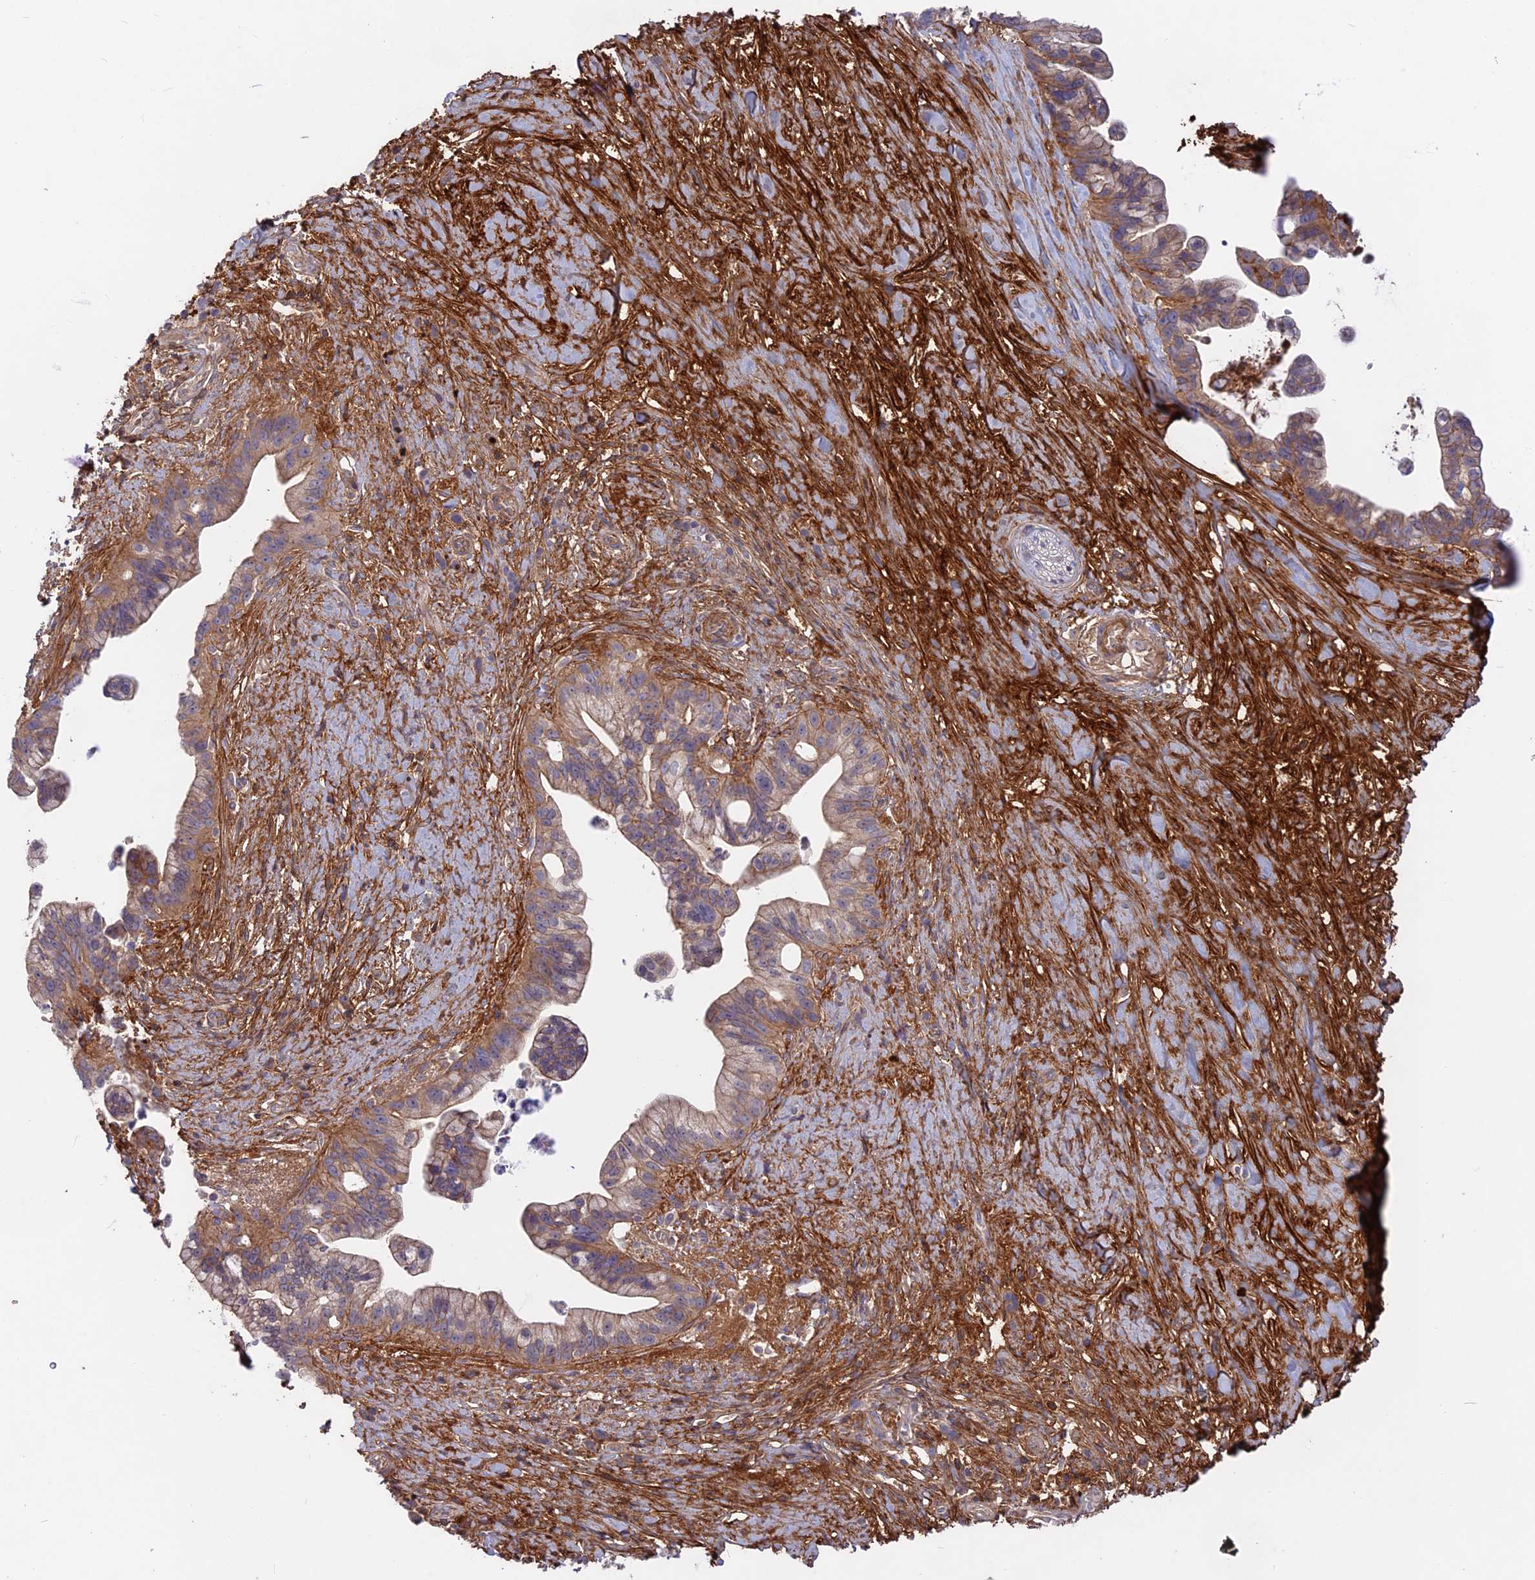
{"staining": {"intensity": "weak", "quantity": "25%-75%", "location": "cytoplasmic/membranous"}, "tissue": "pancreatic cancer", "cell_type": "Tumor cells", "image_type": "cancer", "snomed": [{"axis": "morphology", "description": "Adenocarcinoma, NOS"}, {"axis": "topography", "description": "Pancreas"}], "caption": "Protein positivity by IHC shows weak cytoplasmic/membranous staining in approximately 25%-75% of tumor cells in pancreatic adenocarcinoma.", "gene": "CPNE7", "patient": {"sex": "female", "age": 83}}